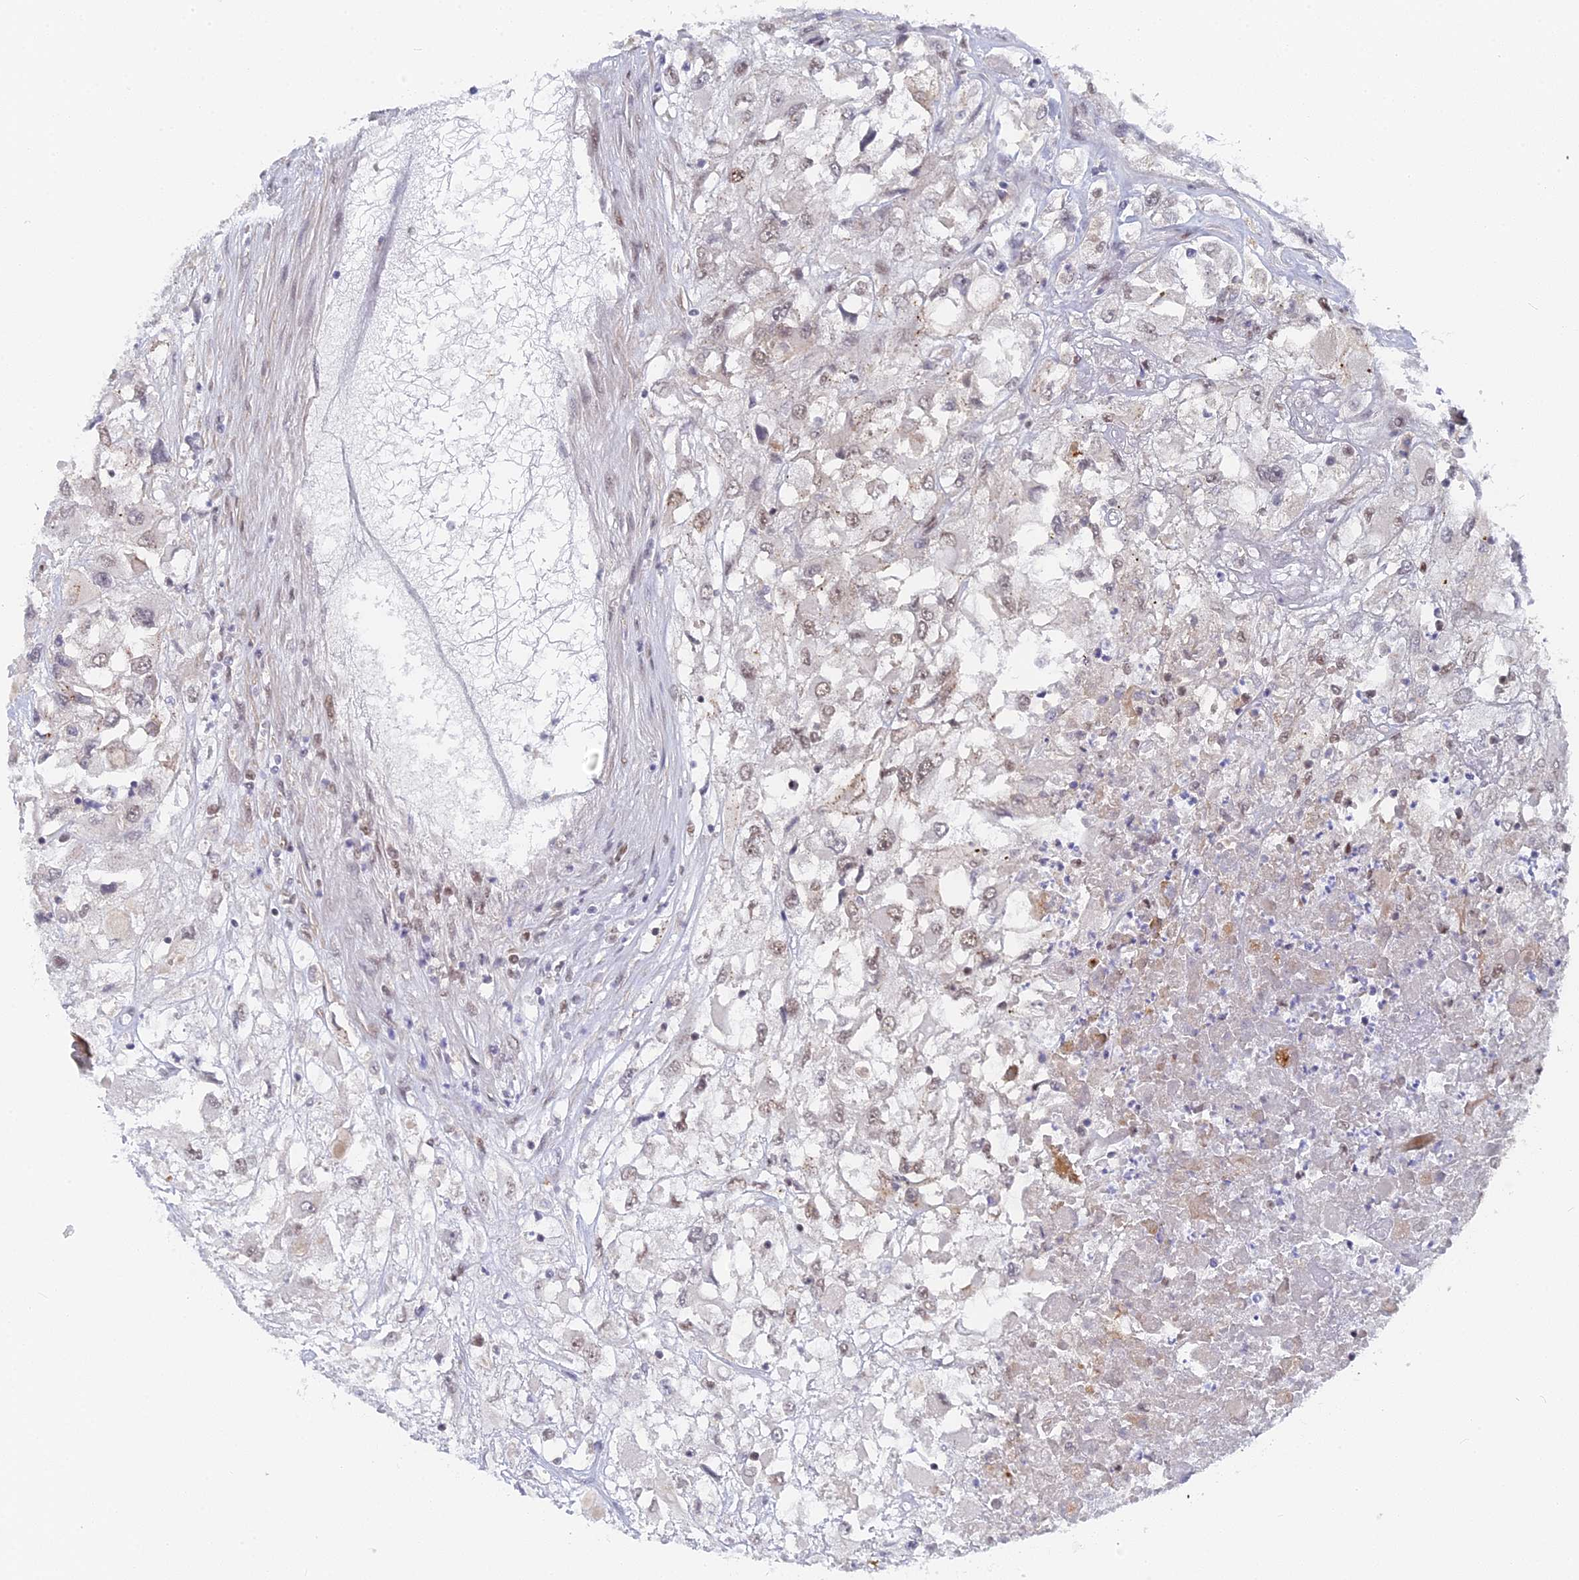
{"staining": {"intensity": "weak", "quantity": "<25%", "location": "nuclear"}, "tissue": "renal cancer", "cell_type": "Tumor cells", "image_type": "cancer", "snomed": [{"axis": "morphology", "description": "Adenocarcinoma, NOS"}, {"axis": "topography", "description": "Kidney"}], "caption": "Tumor cells are negative for brown protein staining in renal adenocarcinoma.", "gene": "CCDC85A", "patient": {"sex": "female", "age": 52}}